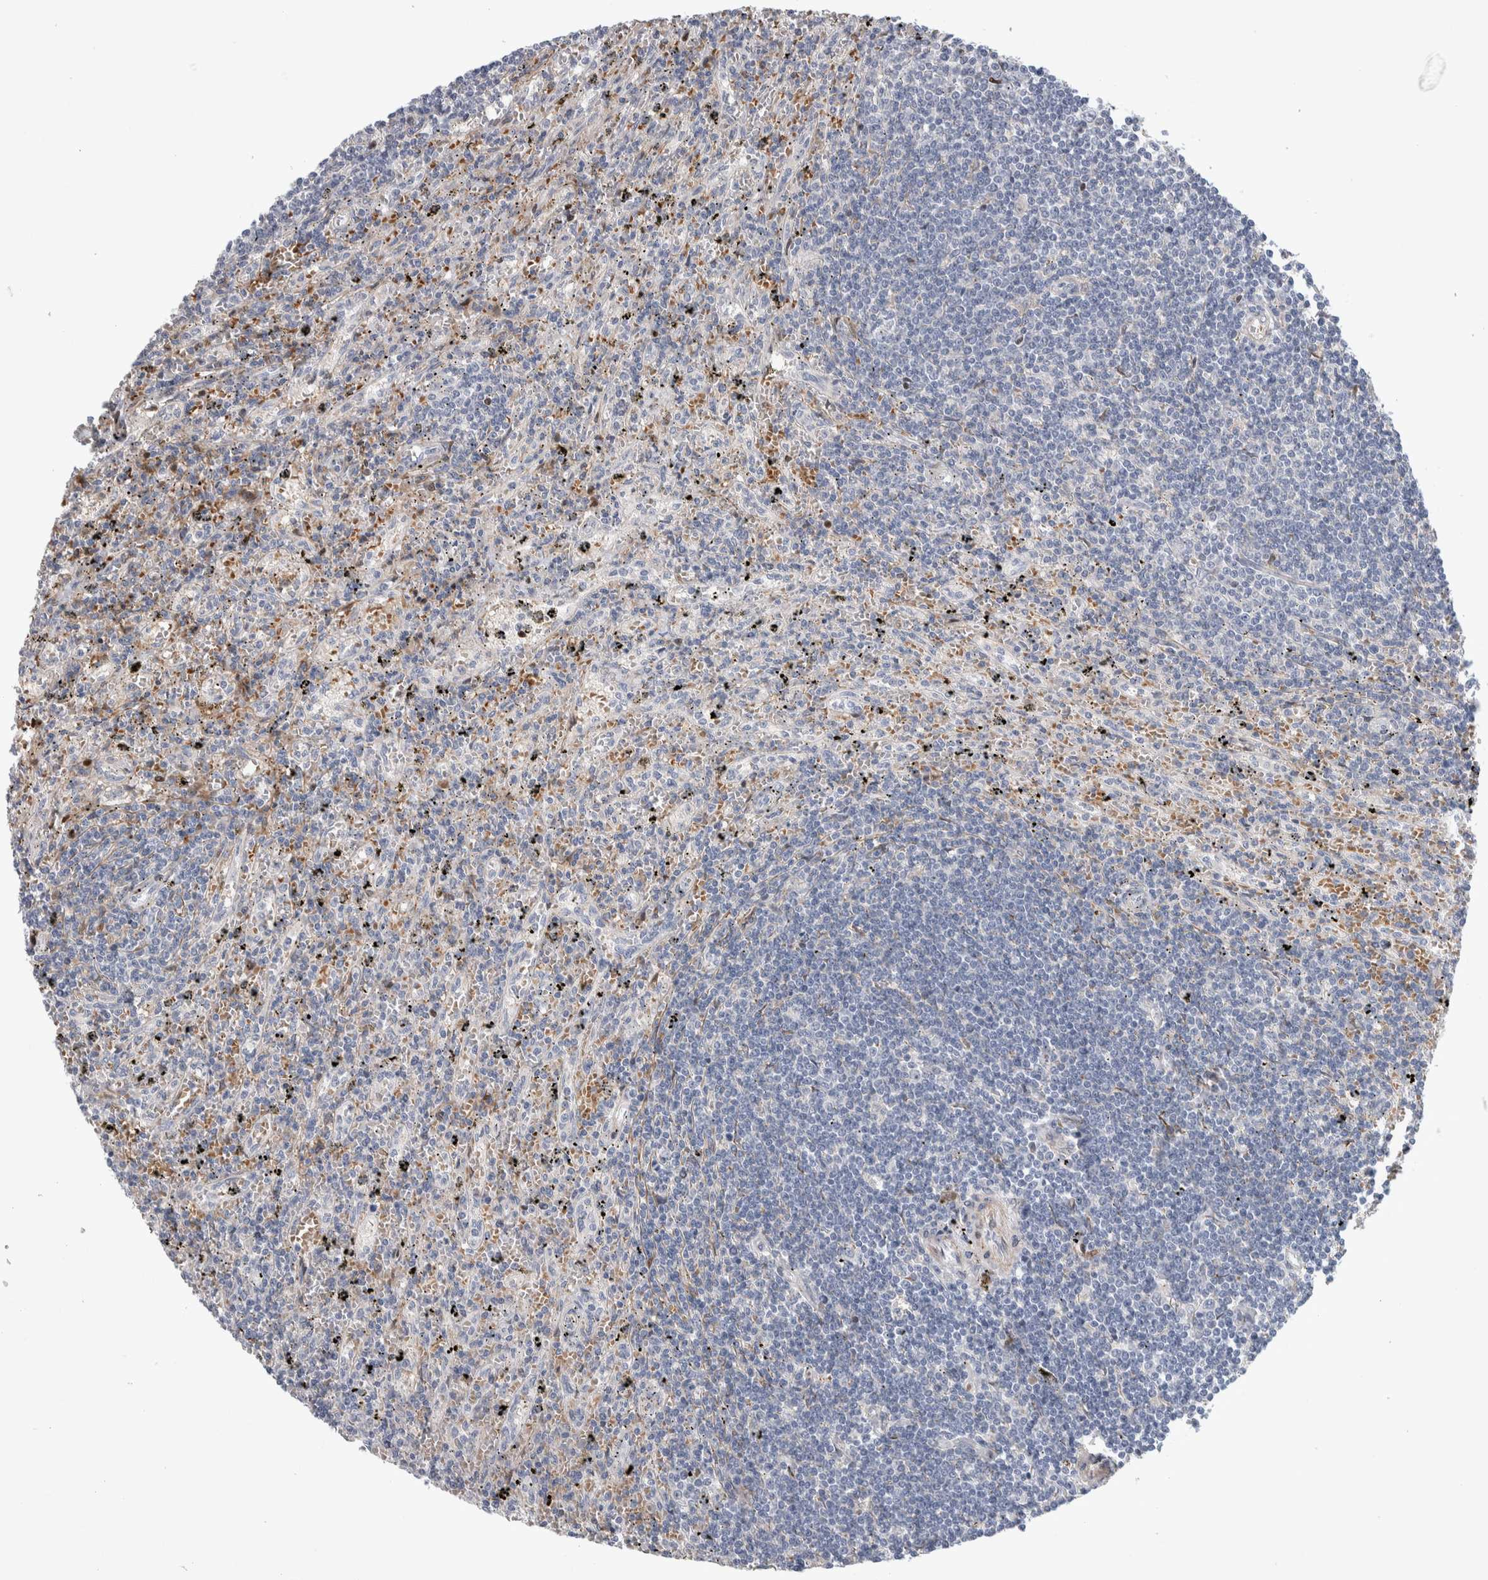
{"staining": {"intensity": "negative", "quantity": "none", "location": "none"}, "tissue": "lymphoma", "cell_type": "Tumor cells", "image_type": "cancer", "snomed": [{"axis": "morphology", "description": "Malignant lymphoma, non-Hodgkin's type, Low grade"}, {"axis": "topography", "description": "Spleen"}], "caption": "High magnification brightfield microscopy of lymphoma stained with DAB (3,3'-diaminobenzidine) (brown) and counterstained with hematoxylin (blue): tumor cells show no significant expression.", "gene": "PSMG3", "patient": {"sex": "male", "age": 76}}